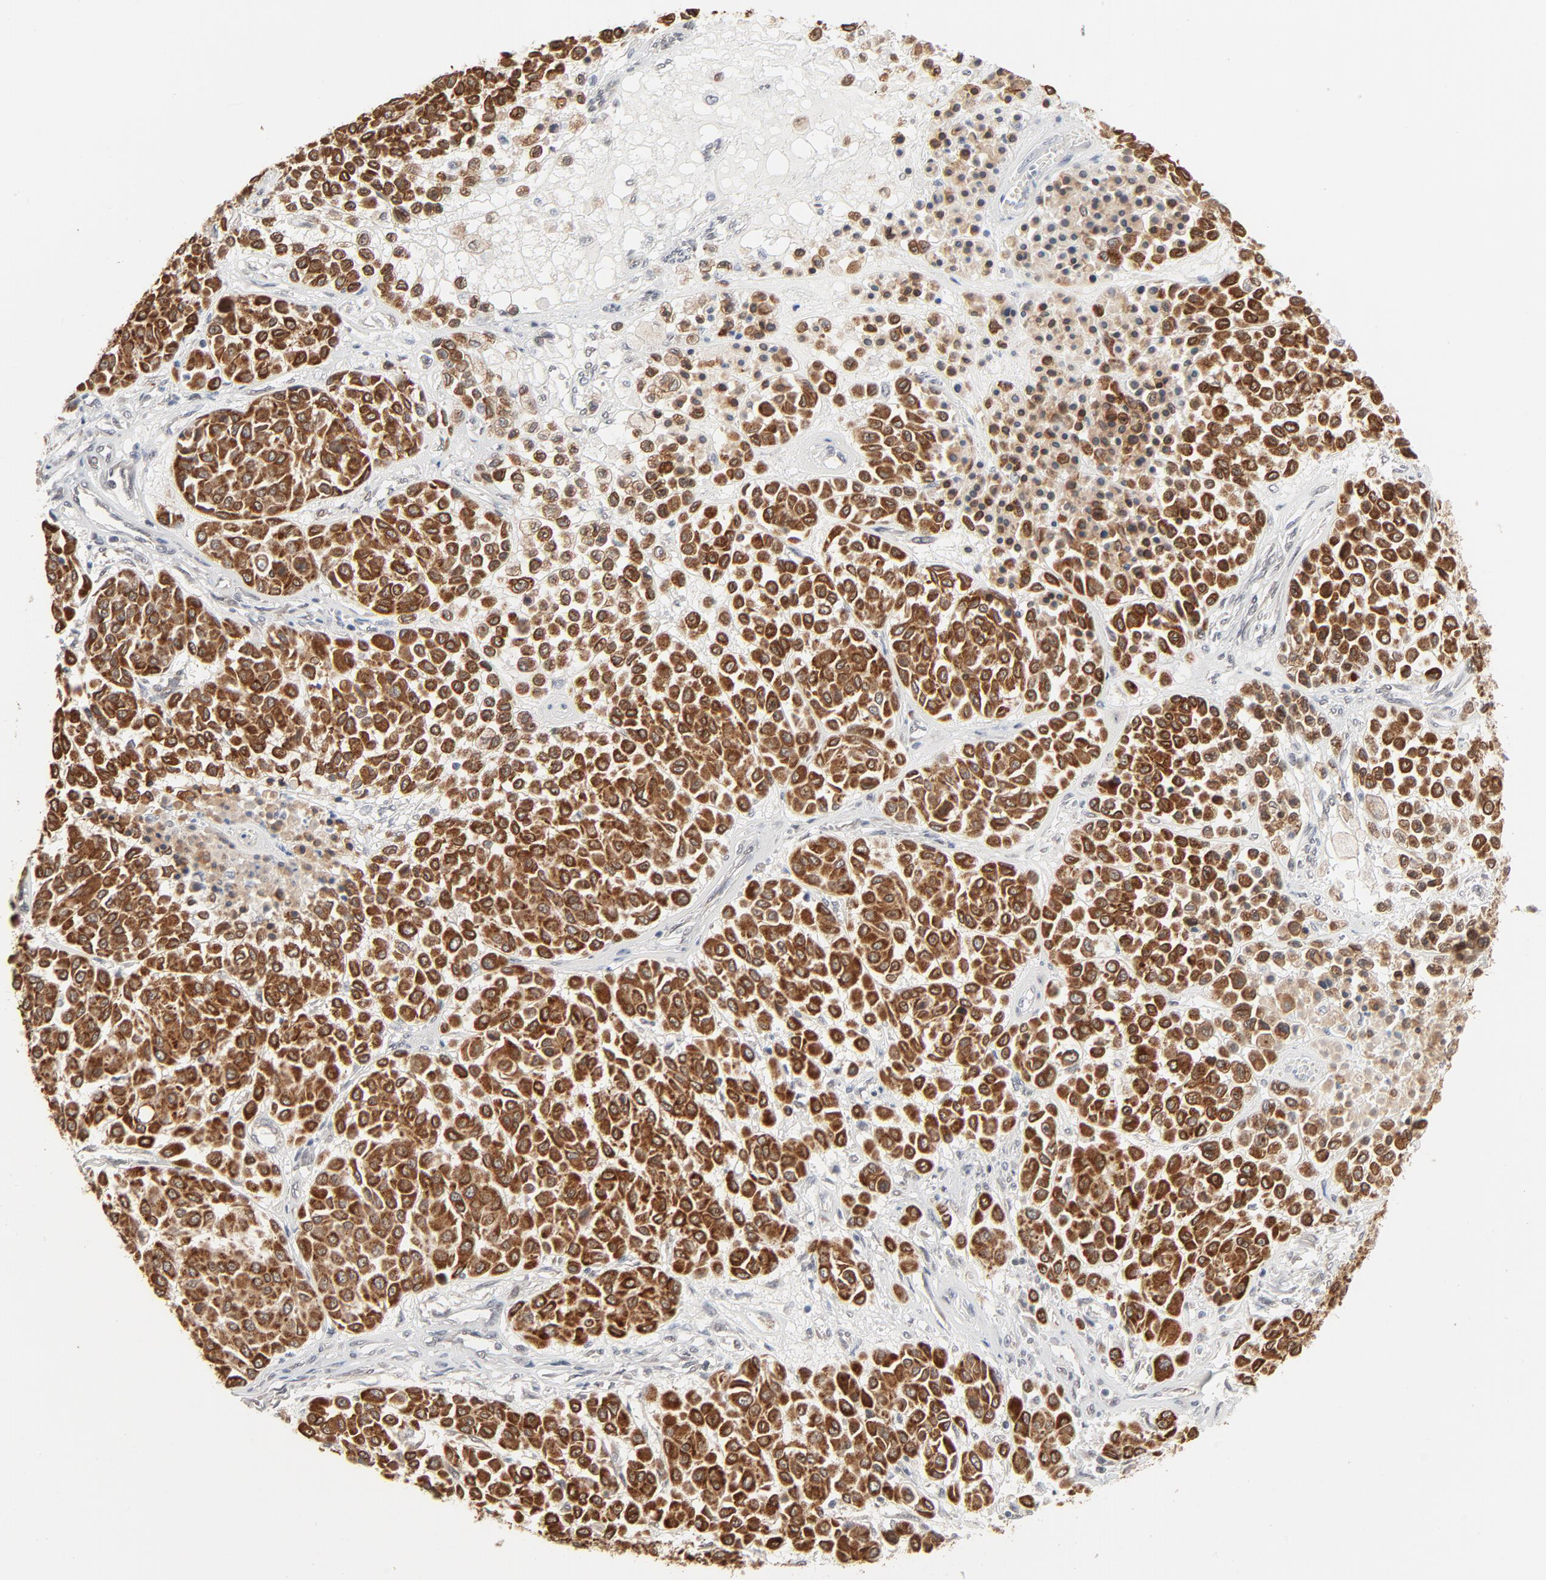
{"staining": {"intensity": "strong", "quantity": ">75%", "location": "cytoplasmic/membranous"}, "tissue": "melanoma", "cell_type": "Tumor cells", "image_type": "cancer", "snomed": [{"axis": "morphology", "description": "Malignant melanoma, Metastatic site"}, {"axis": "topography", "description": "Soft tissue"}], "caption": "Protein staining exhibits strong cytoplasmic/membranous expression in about >75% of tumor cells in malignant melanoma (metastatic site).", "gene": "ITPR3", "patient": {"sex": "male", "age": 41}}